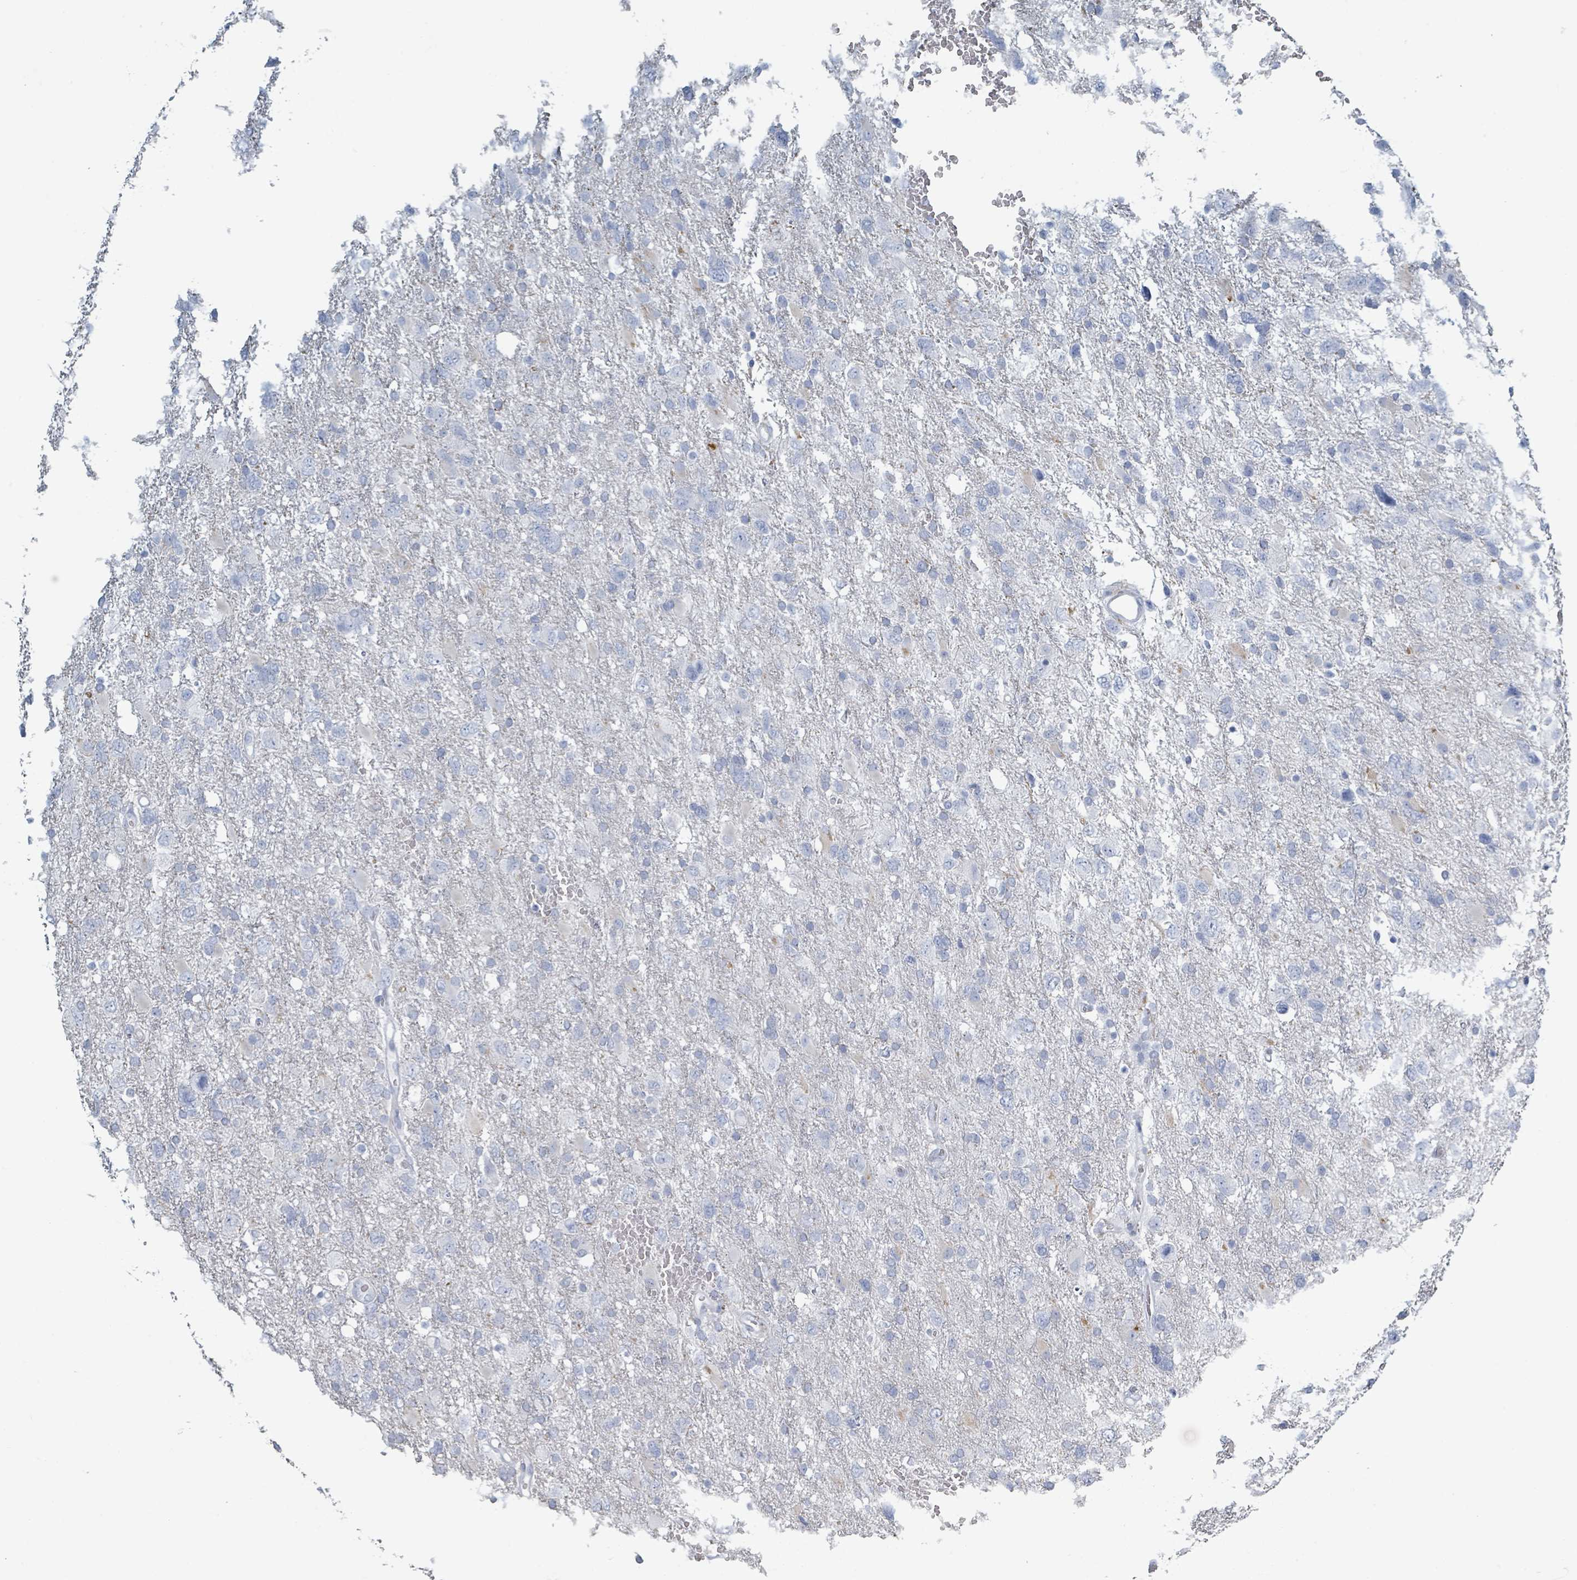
{"staining": {"intensity": "negative", "quantity": "none", "location": "none"}, "tissue": "glioma", "cell_type": "Tumor cells", "image_type": "cancer", "snomed": [{"axis": "morphology", "description": "Glioma, malignant, High grade"}, {"axis": "topography", "description": "Brain"}], "caption": "IHC micrograph of neoplastic tissue: human malignant glioma (high-grade) stained with DAB shows no significant protein expression in tumor cells.", "gene": "HEATR5A", "patient": {"sex": "male", "age": 61}}